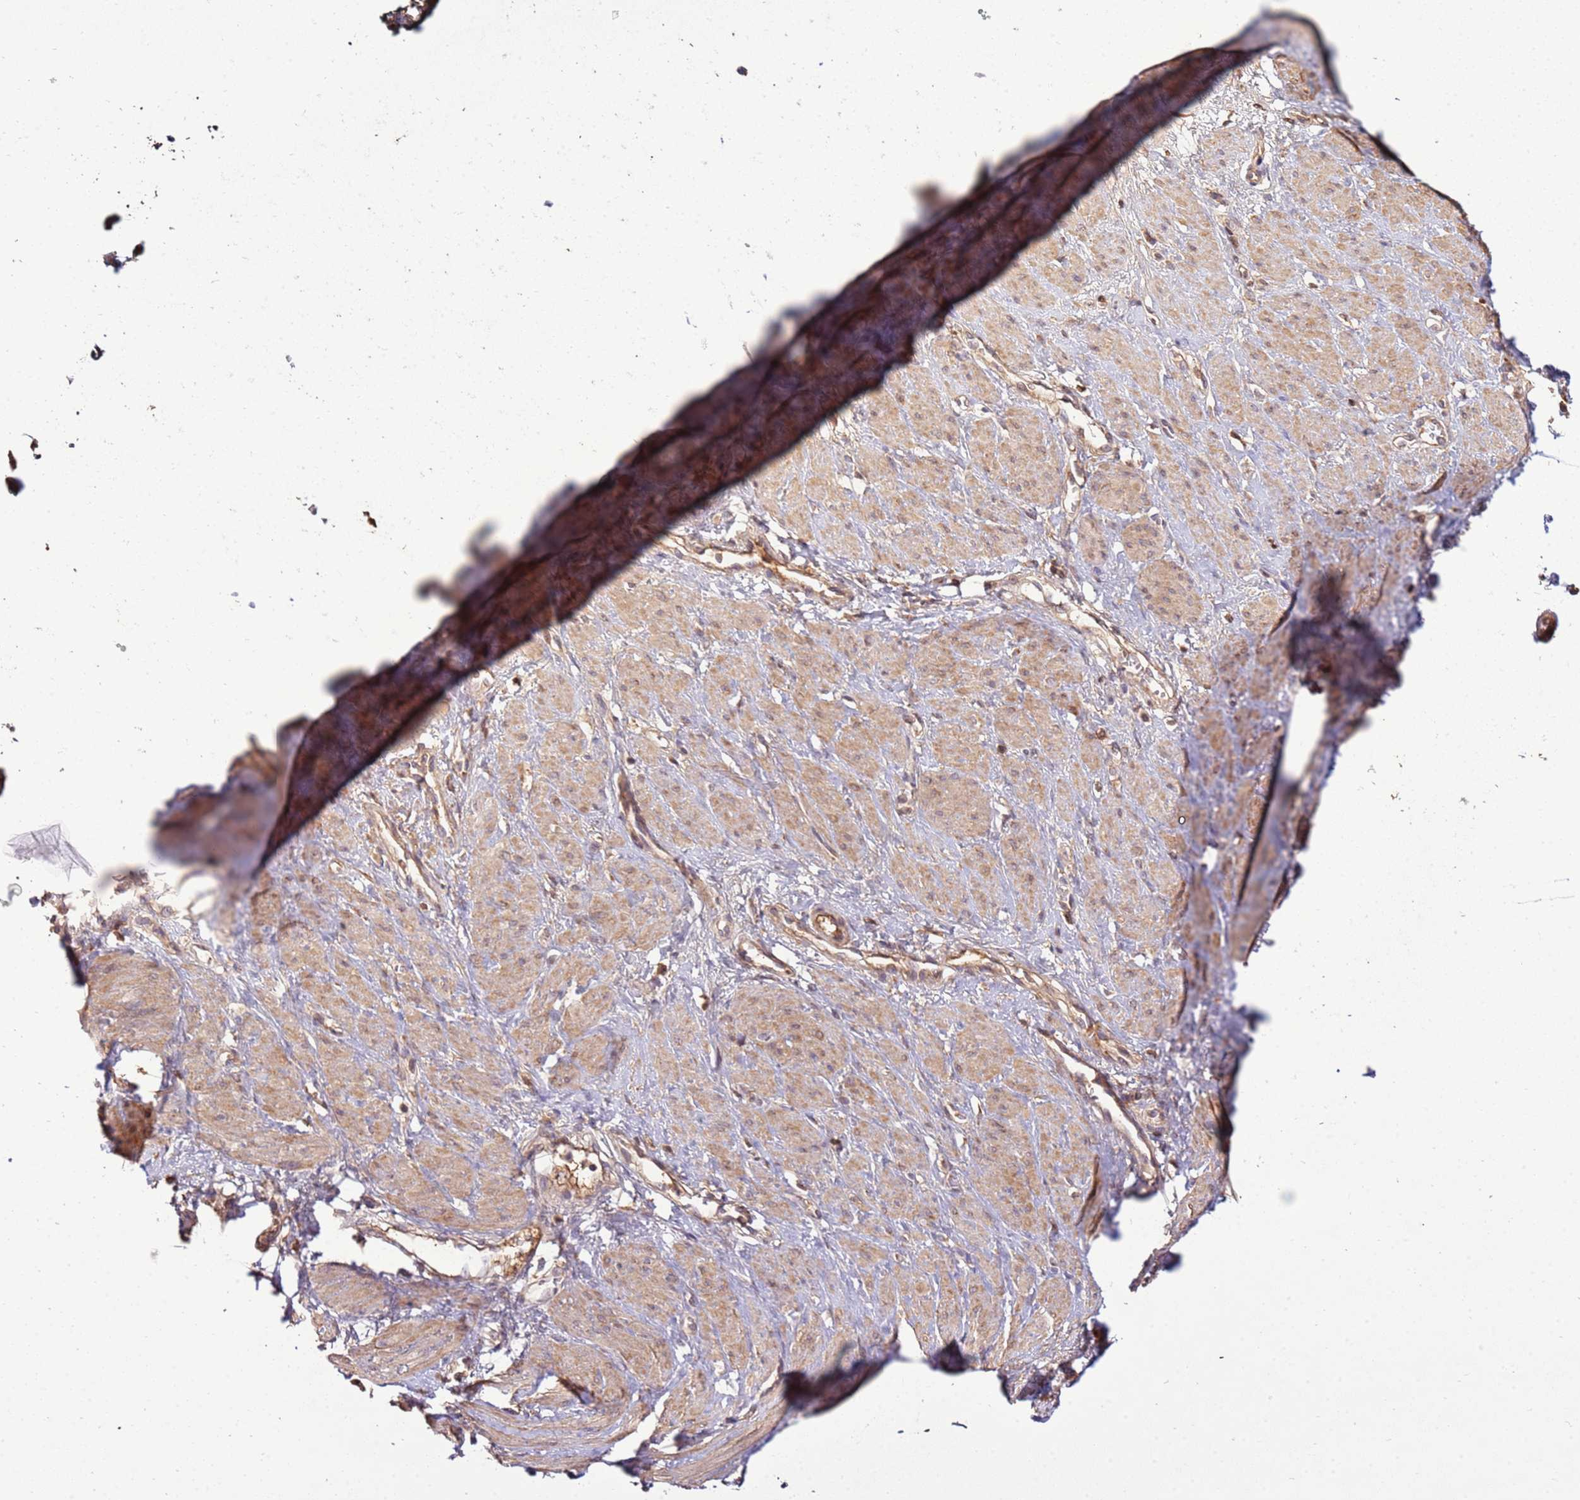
{"staining": {"intensity": "moderate", "quantity": "25%-75%", "location": "cytoplasmic/membranous"}, "tissue": "smooth muscle", "cell_type": "Smooth muscle cells", "image_type": "normal", "snomed": [{"axis": "morphology", "description": "Normal tissue, NOS"}, {"axis": "topography", "description": "Smooth muscle"}, {"axis": "topography", "description": "Uterus"}], "caption": "Smooth muscle cells demonstrate medium levels of moderate cytoplasmic/membranous staining in approximately 25%-75% of cells in normal smooth muscle. (Brightfield microscopy of DAB IHC at high magnification).", "gene": "ZNF624", "patient": {"sex": "female", "age": 39}}